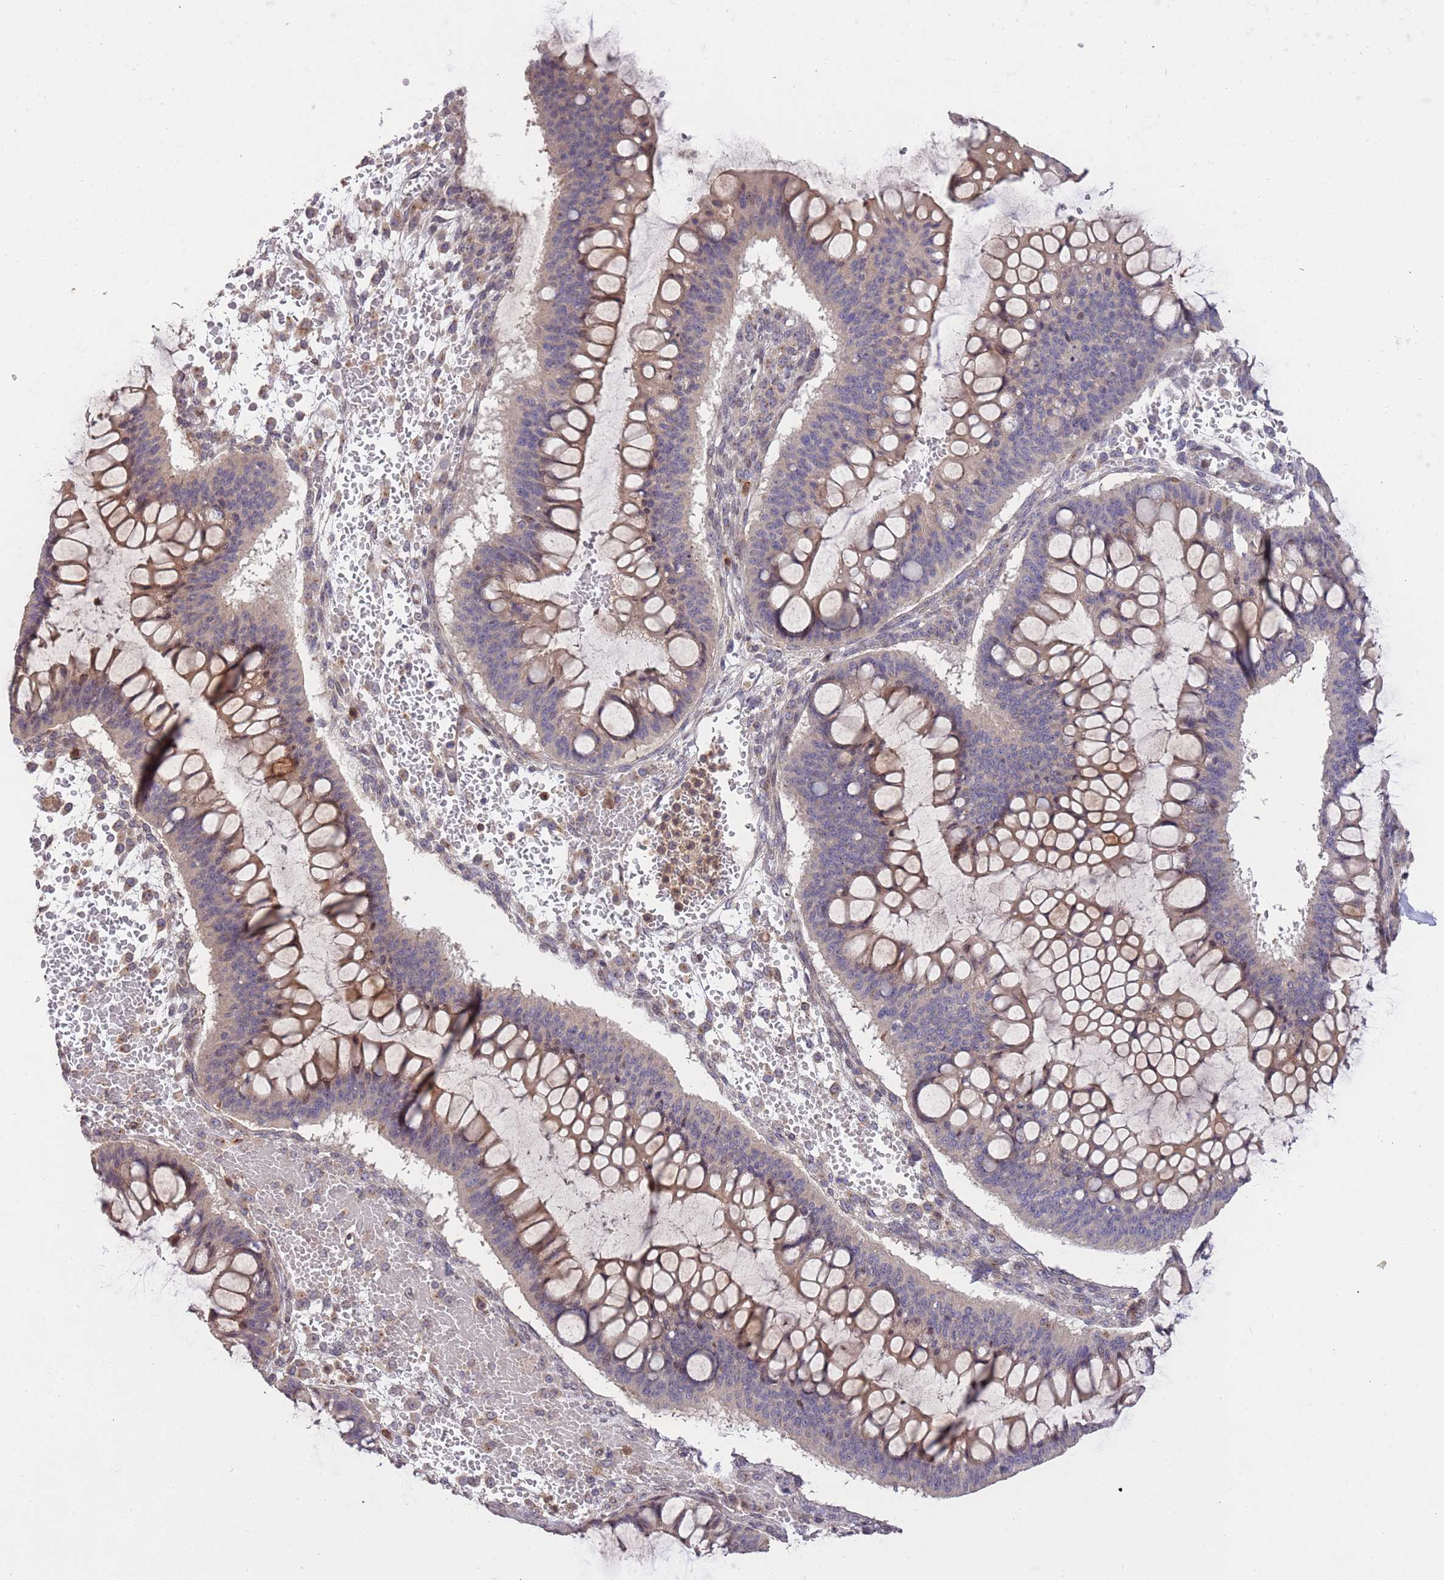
{"staining": {"intensity": "weak", "quantity": "25%-75%", "location": "cytoplasmic/membranous"}, "tissue": "ovarian cancer", "cell_type": "Tumor cells", "image_type": "cancer", "snomed": [{"axis": "morphology", "description": "Cystadenocarcinoma, mucinous, NOS"}, {"axis": "topography", "description": "Ovary"}], "caption": "Immunohistochemistry of human ovarian cancer (mucinous cystadenocarcinoma) shows low levels of weak cytoplasmic/membranous staining in approximately 25%-75% of tumor cells. (DAB (3,3'-diaminobenzidine) IHC, brown staining for protein, blue staining for nuclei).", "gene": "SLC16A4", "patient": {"sex": "female", "age": 73}}